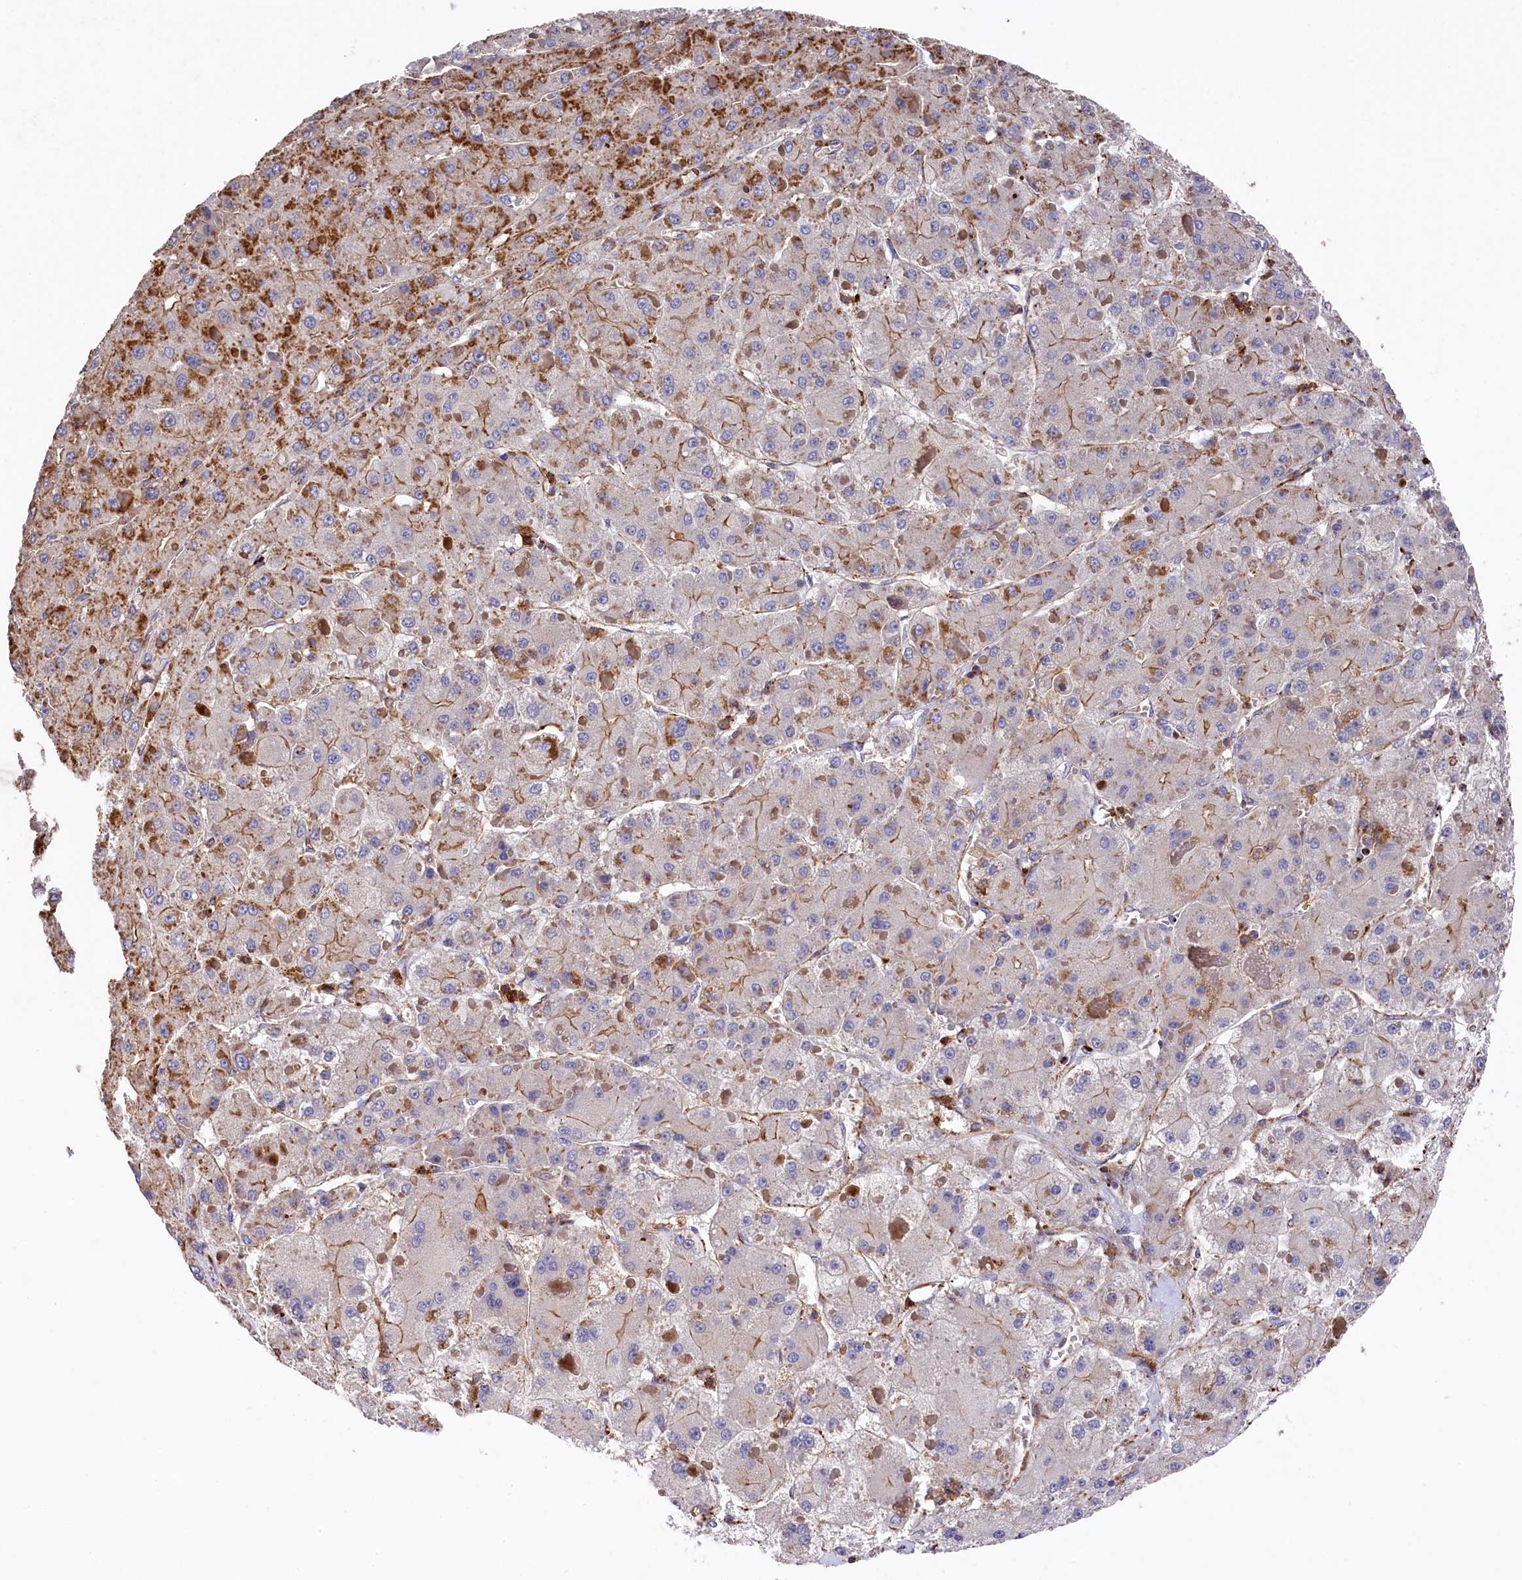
{"staining": {"intensity": "moderate", "quantity": "<25%", "location": "cytoplasmic/membranous"}, "tissue": "liver cancer", "cell_type": "Tumor cells", "image_type": "cancer", "snomed": [{"axis": "morphology", "description": "Carcinoma, Hepatocellular, NOS"}, {"axis": "topography", "description": "Liver"}], "caption": "IHC staining of liver hepatocellular carcinoma, which displays low levels of moderate cytoplasmic/membranous expression in approximately <25% of tumor cells indicating moderate cytoplasmic/membranous protein positivity. The staining was performed using DAB (brown) for protein detection and nuclei were counterstained in hematoxylin (blue).", "gene": "RAPSN", "patient": {"sex": "female", "age": 73}}